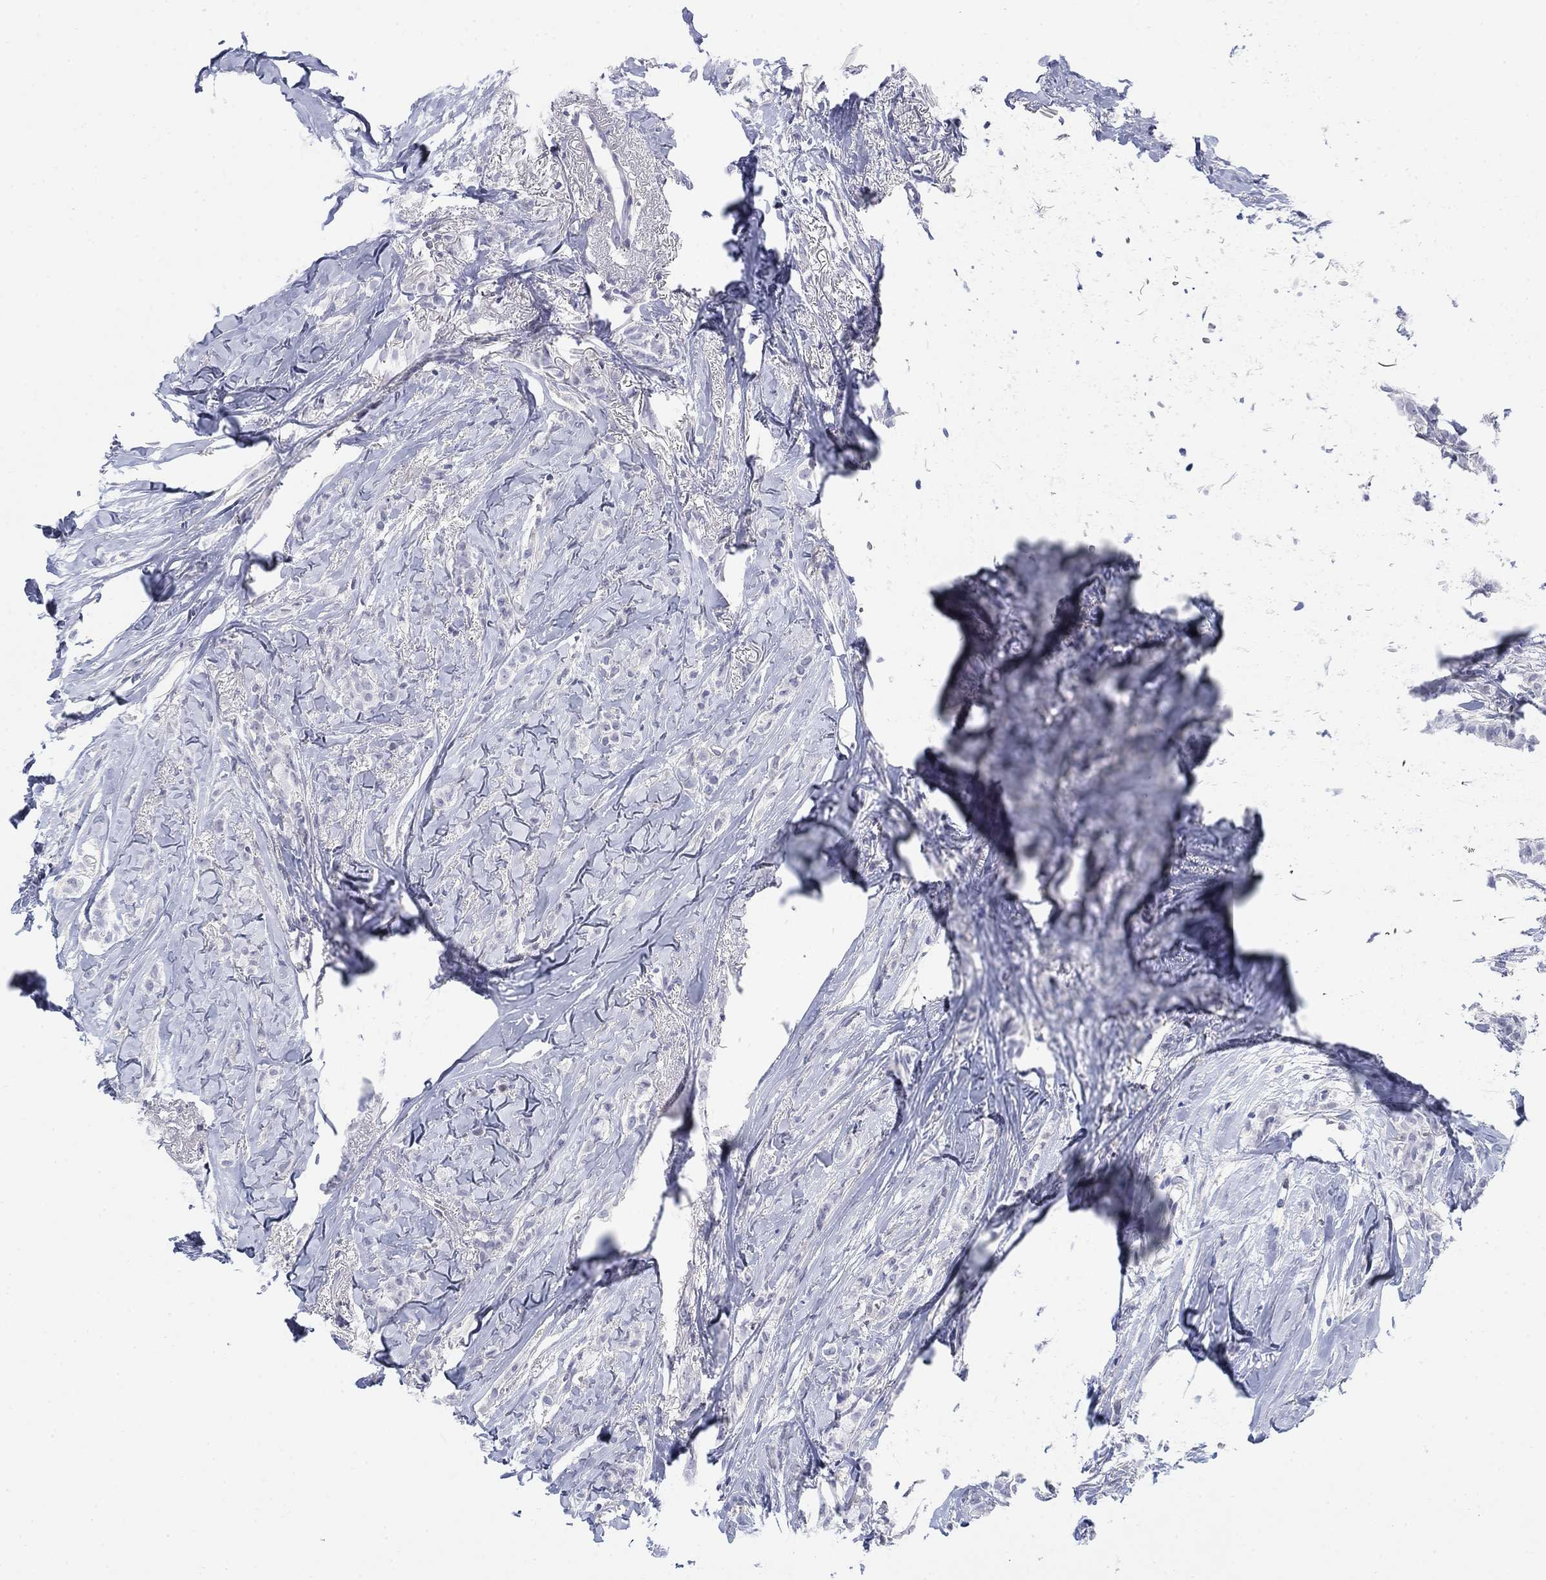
{"staining": {"intensity": "negative", "quantity": "none", "location": "none"}, "tissue": "breast cancer", "cell_type": "Tumor cells", "image_type": "cancer", "snomed": [{"axis": "morphology", "description": "Duct carcinoma"}, {"axis": "topography", "description": "Breast"}], "caption": "Photomicrograph shows no protein positivity in tumor cells of breast intraductal carcinoma tissue.", "gene": "MYO3A", "patient": {"sex": "female", "age": 85}}